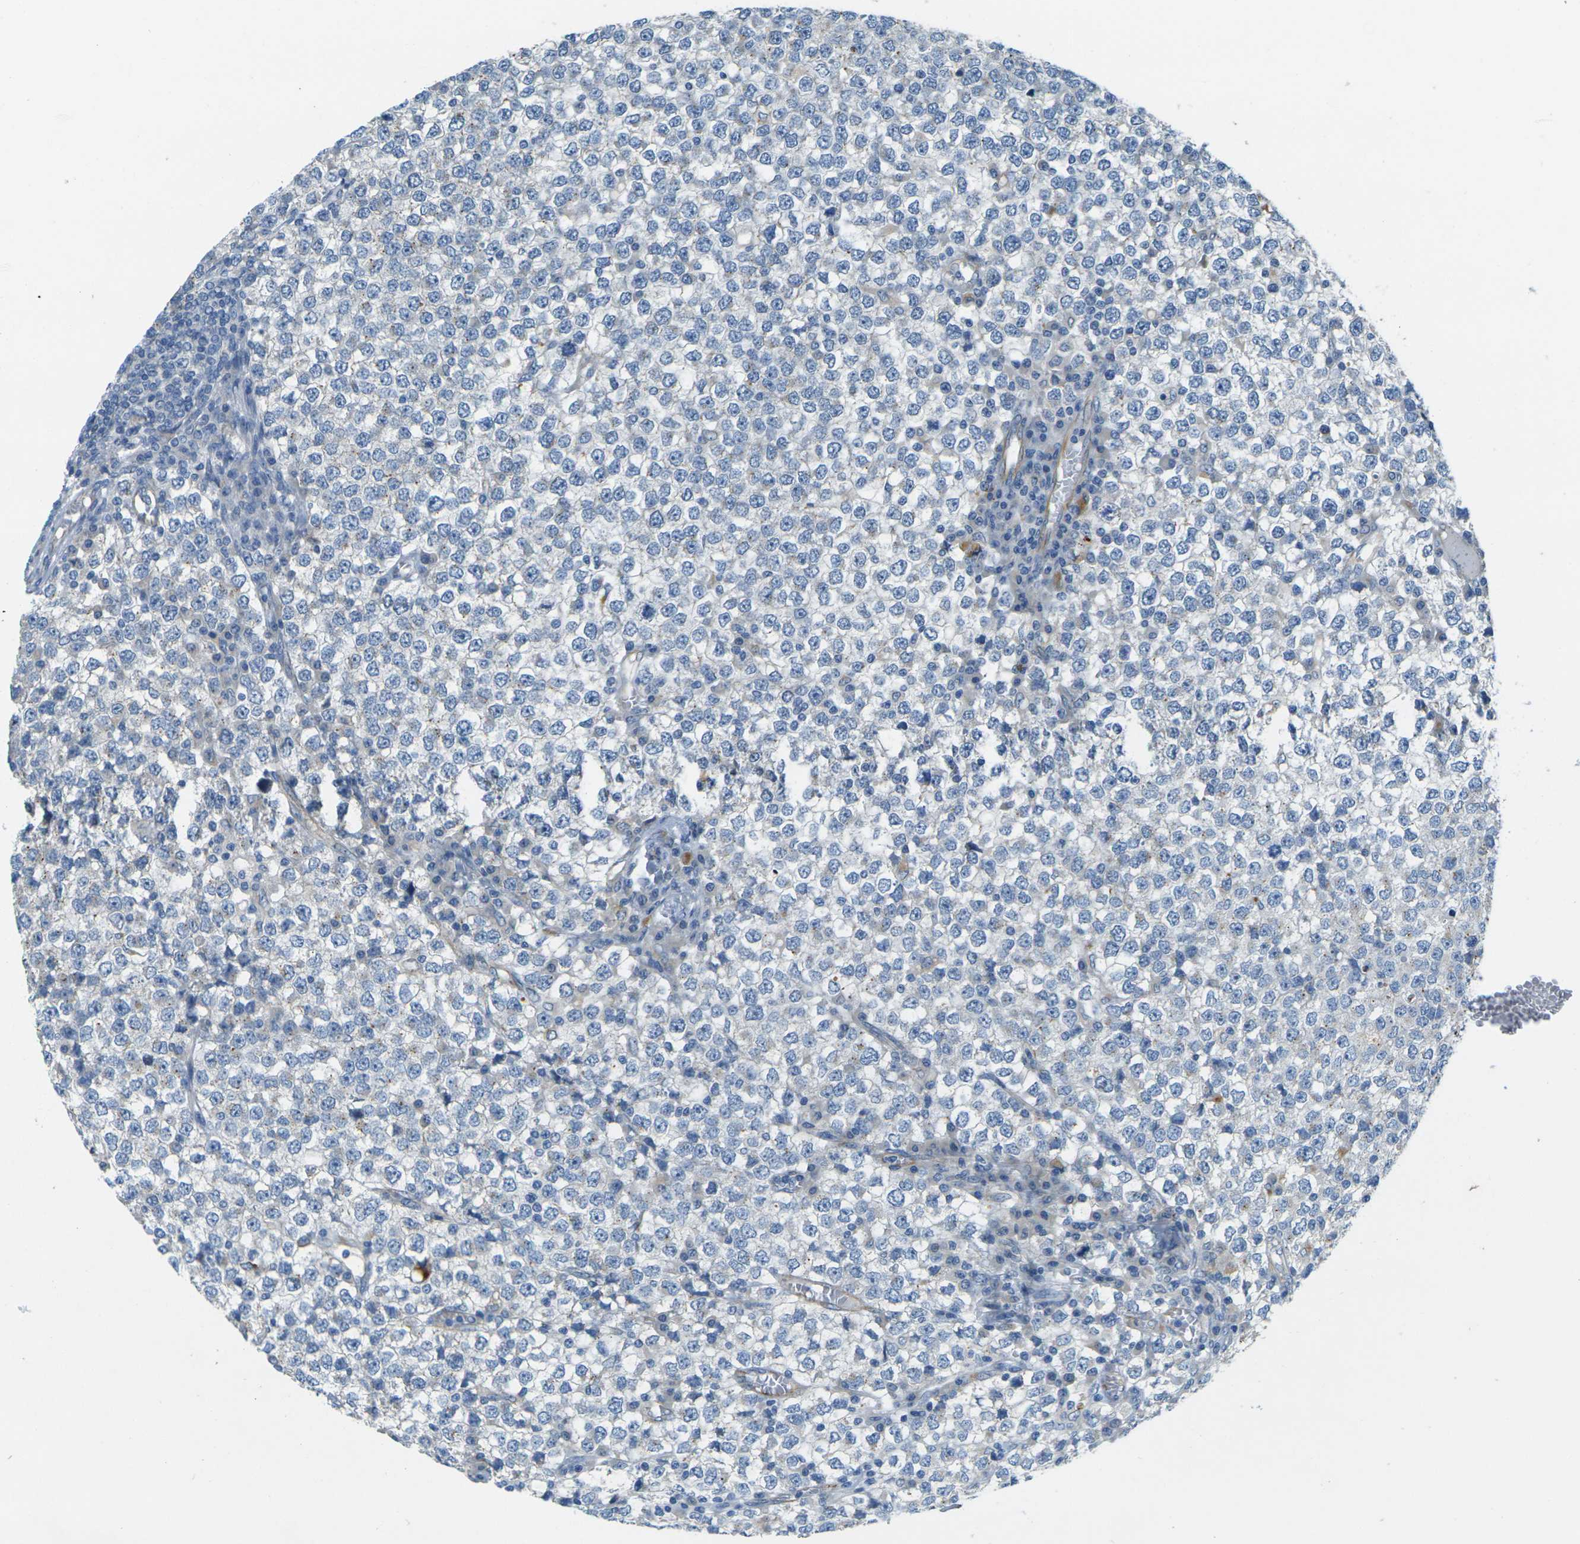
{"staining": {"intensity": "negative", "quantity": "none", "location": "none"}, "tissue": "testis cancer", "cell_type": "Tumor cells", "image_type": "cancer", "snomed": [{"axis": "morphology", "description": "Seminoma, NOS"}, {"axis": "topography", "description": "Testis"}], "caption": "High magnification brightfield microscopy of seminoma (testis) stained with DAB (brown) and counterstained with hematoxylin (blue): tumor cells show no significant positivity. (DAB immunohistochemistry (IHC), high magnification).", "gene": "CYP2C8", "patient": {"sex": "male", "age": 65}}